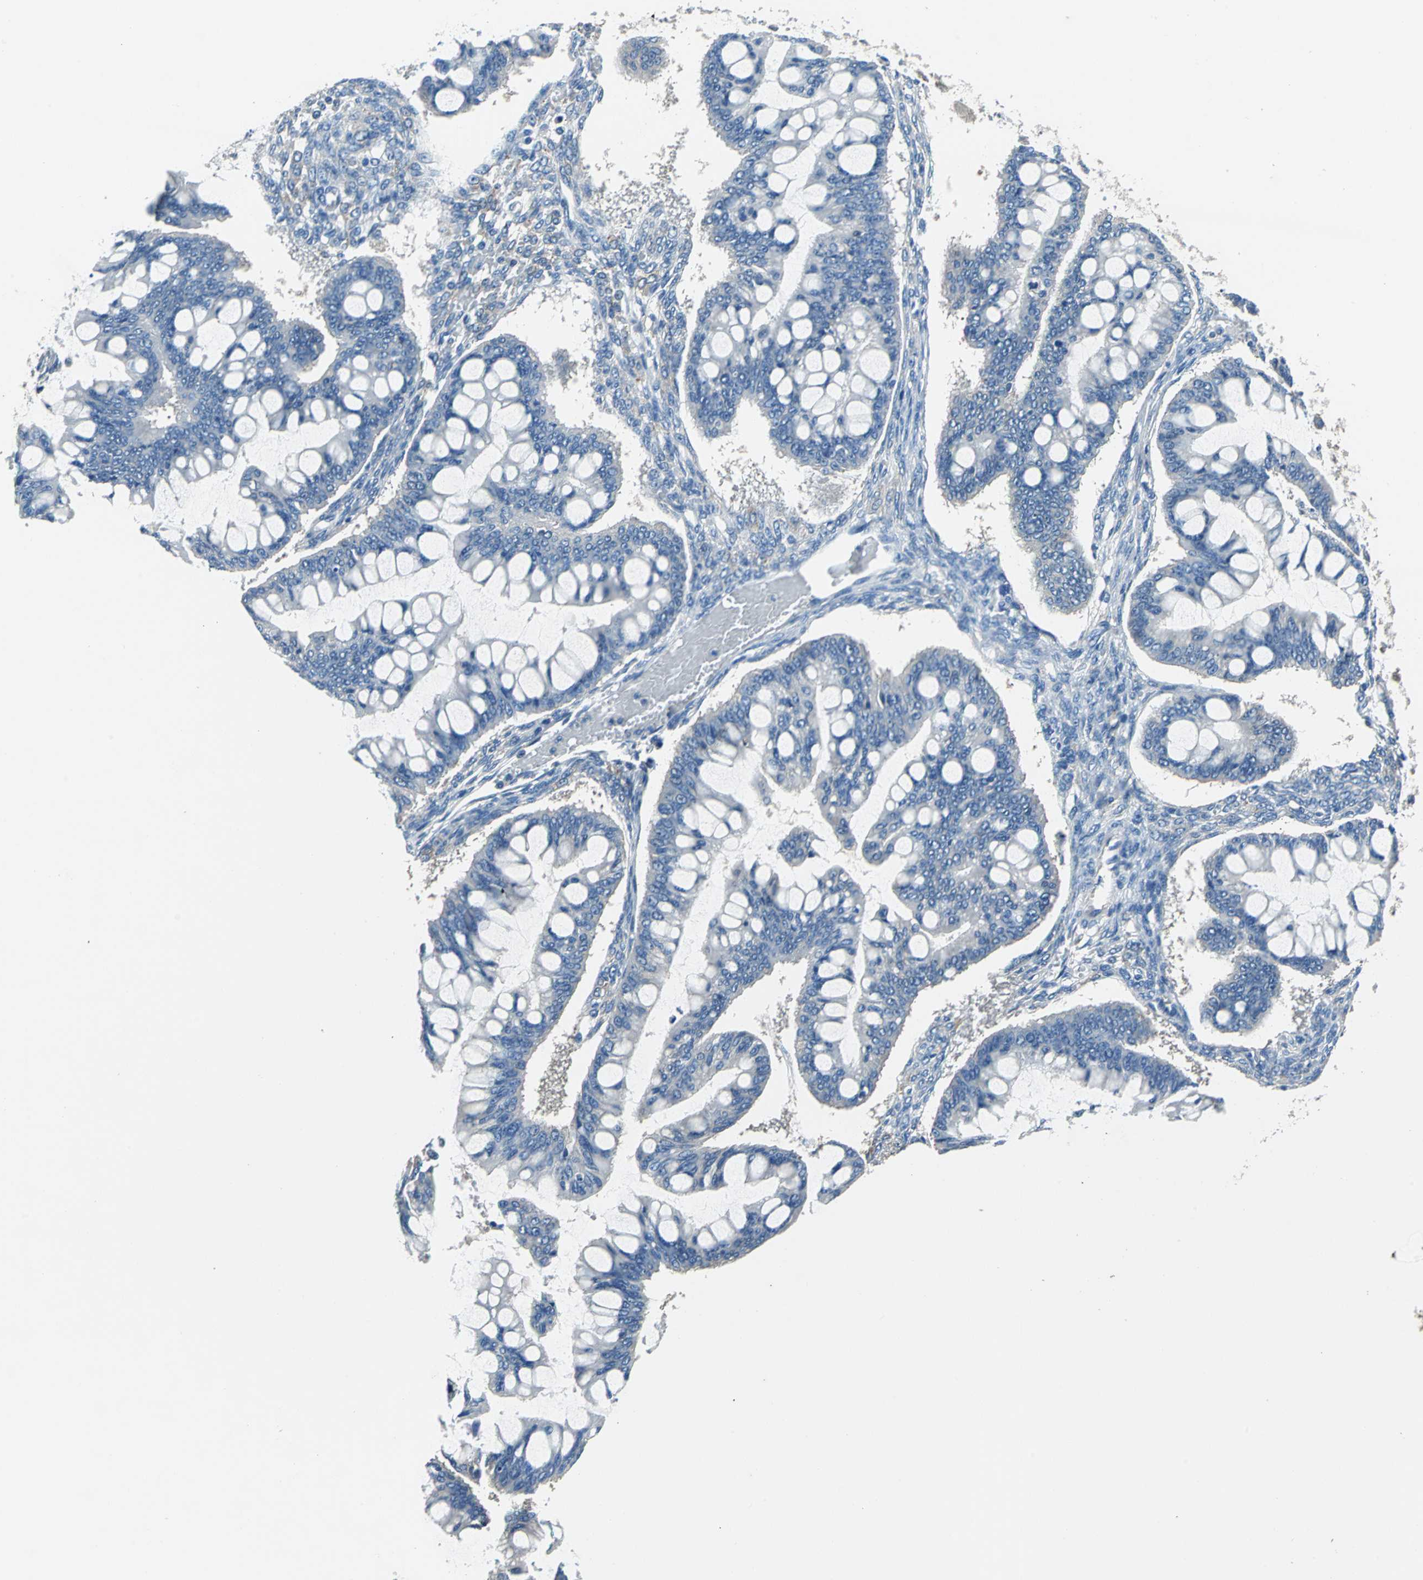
{"staining": {"intensity": "negative", "quantity": "none", "location": "none"}, "tissue": "ovarian cancer", "cell_type": "Tumor cells", "image_type": "cancer", "snomed": [{"axis": "morphology", "description": "Cystadenocarcinoma, mucinous, NOS"}, {"axis": "topography", "description": "Ovary"}], "caption": "The immunohistochemistry photomicrograph has no significant expression in tumor cells of ovarian mucinous cystadenocarcinoma tissue.", "gene": "PRKCA", "patient": {"sex": "female", "age": 73}}